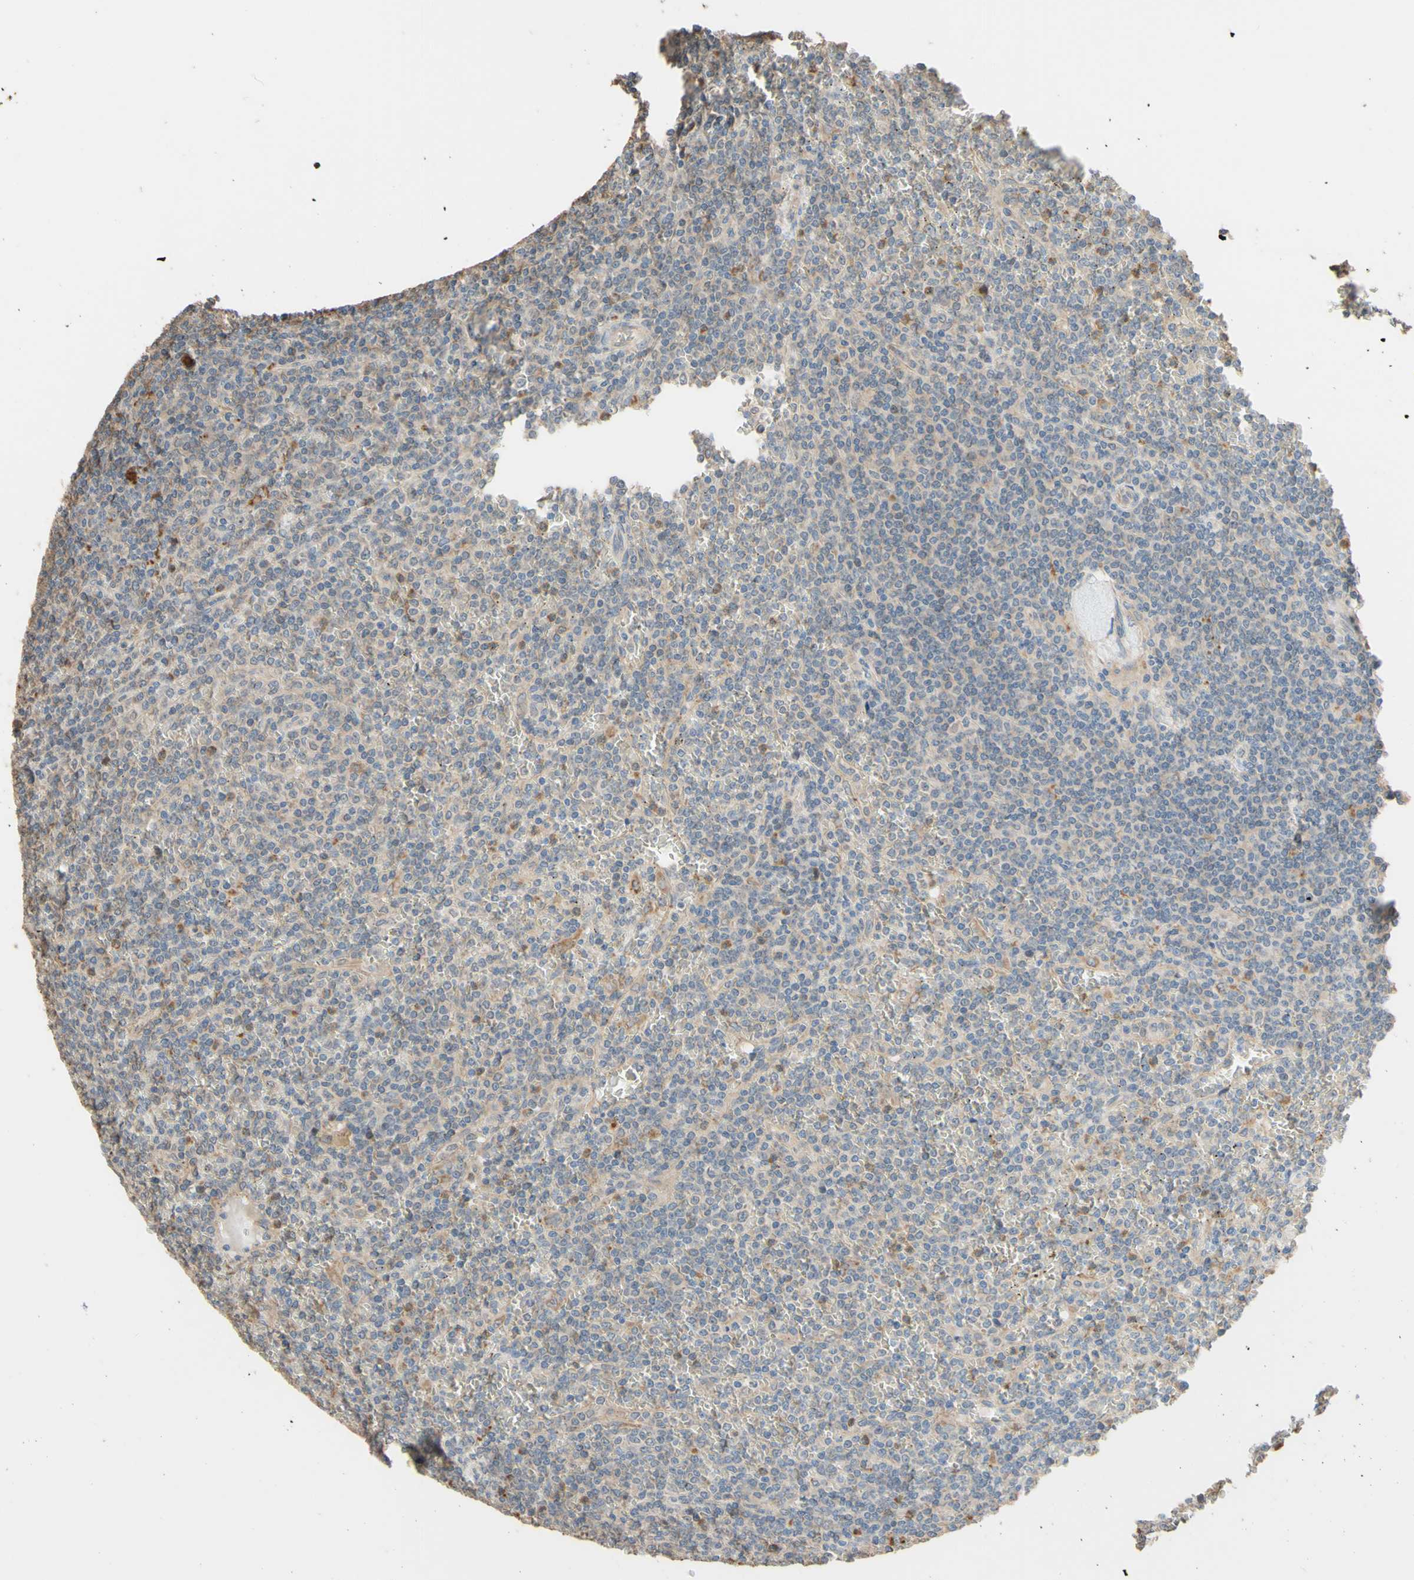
{"staining": {"intensity": "weak", "quantity": "<25%", "location": "cytoplasmic/membranous"}, "tissue": "lymphoma", "cell_type": "Tumor cells", "image_type": "cancer", "snomed": [{"axis": "morphology", "description": "Malignant lymphoma, non-Hodgkin's type, Low grade"}, {"axis": "topography", "description": "Spleen"}], "caption": "Human low-grade malignant lymphoma, non-Hodgkin's type stained for a protein using immunohistochemistry reveals no staining in tumor cells.", "gene": "SMIM19", "patient": {"sex": "female", "age": 19}}